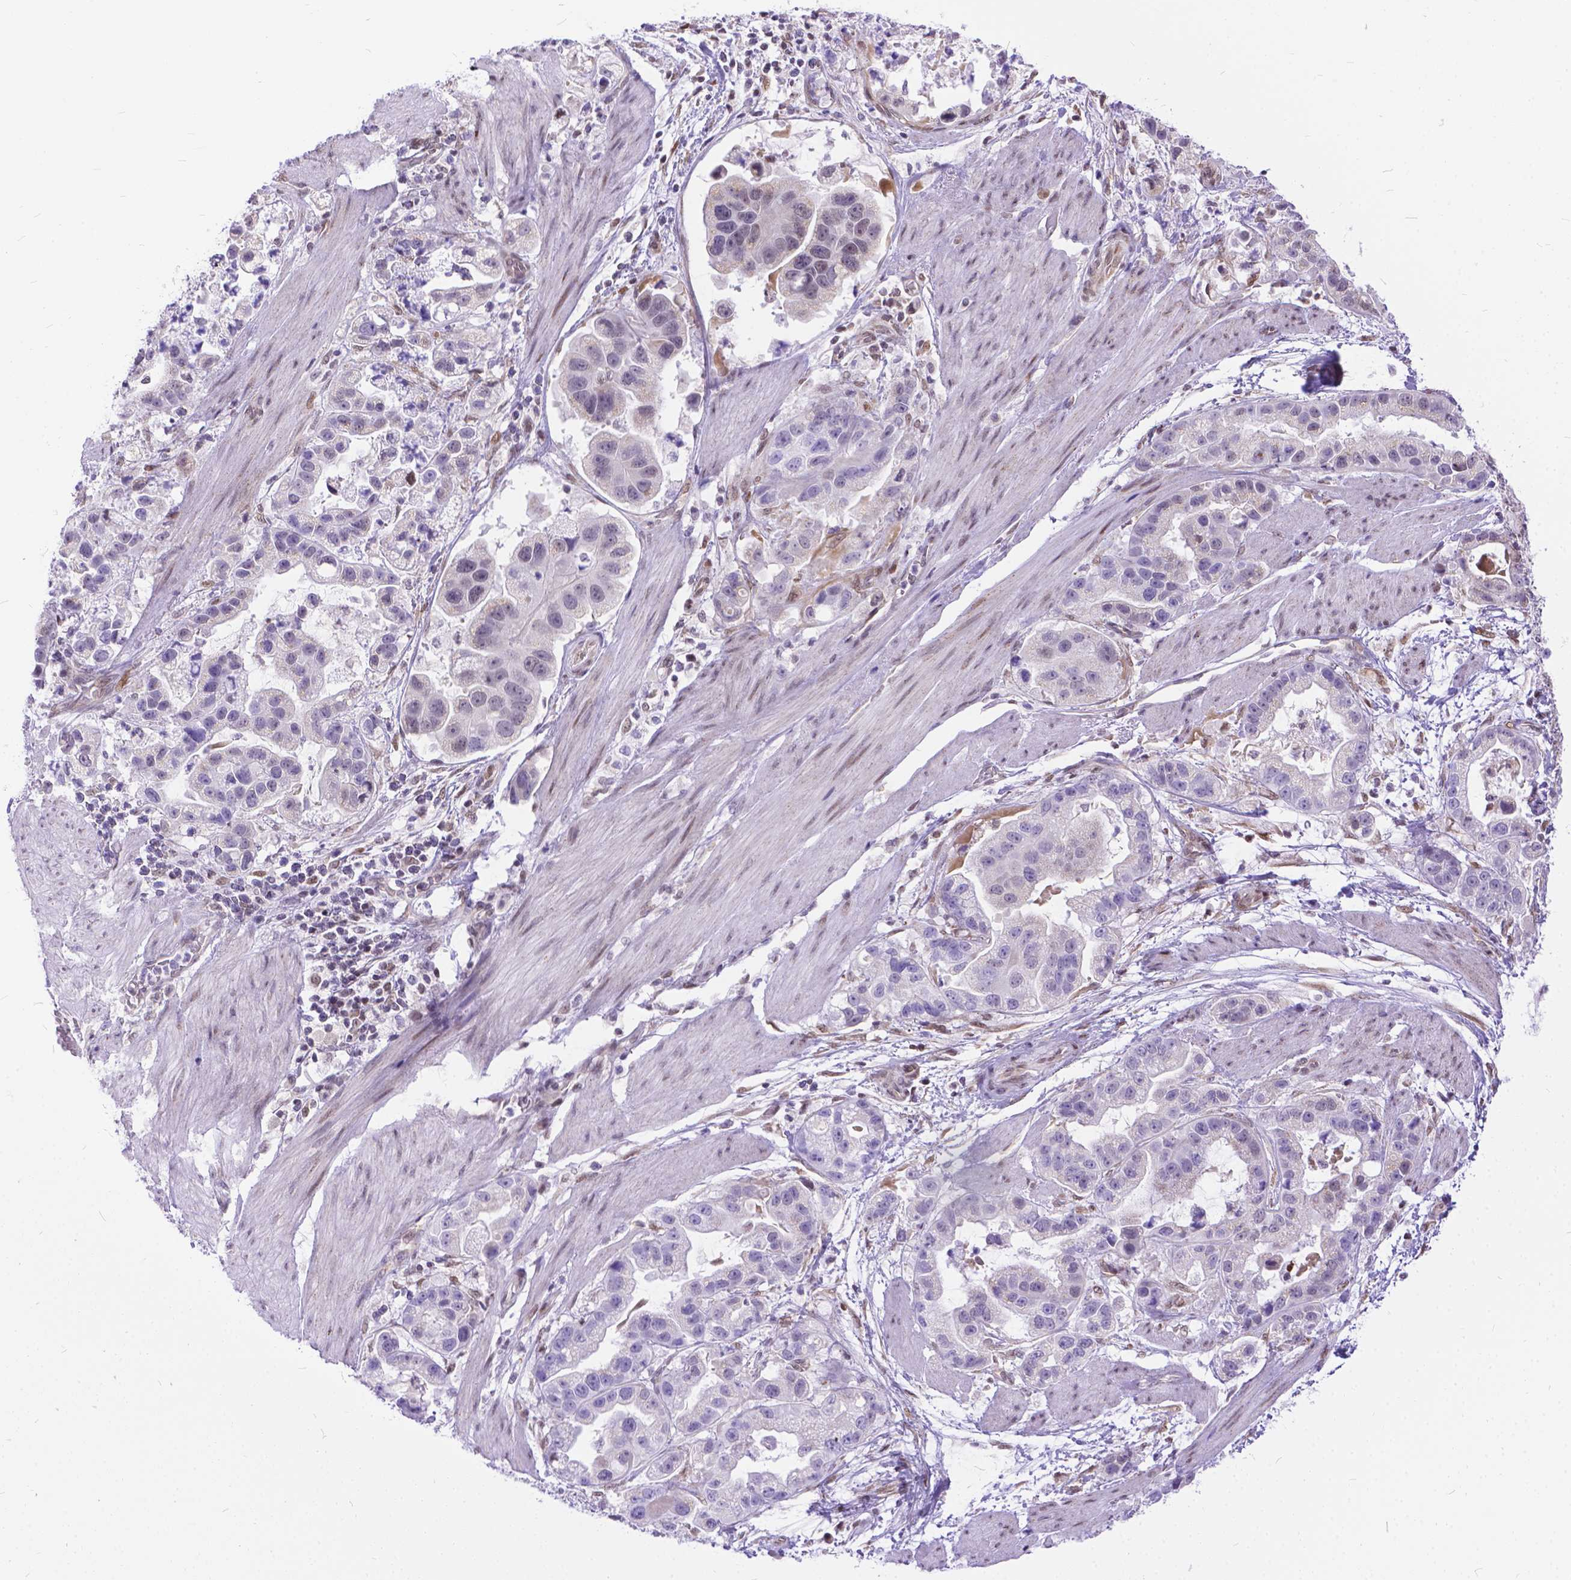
{"staining": {"intensity": "weak", "quantity": "25%-75%", "location": "cytoplasmic/membranous,nuclear"}, "tissue": "stomach cancer", "cell_type": "Tumor cells", "image_type": "cancer", "snomed": [{"axis": "morphology", "description": "Adenocarcinoma, NOS"}, {"axis": "topography", "description": "Stomach"}], "caption": "This histopathology image displays immunohistochemistry (IHC) staining of stomach adenocarcinoma, with low weak cytoplasmic/membranous and nuclear positivity in about 25%-75% of tumor cells.", "gene": "FAM124B", "patient": {"sex": "male", "age": 59}}